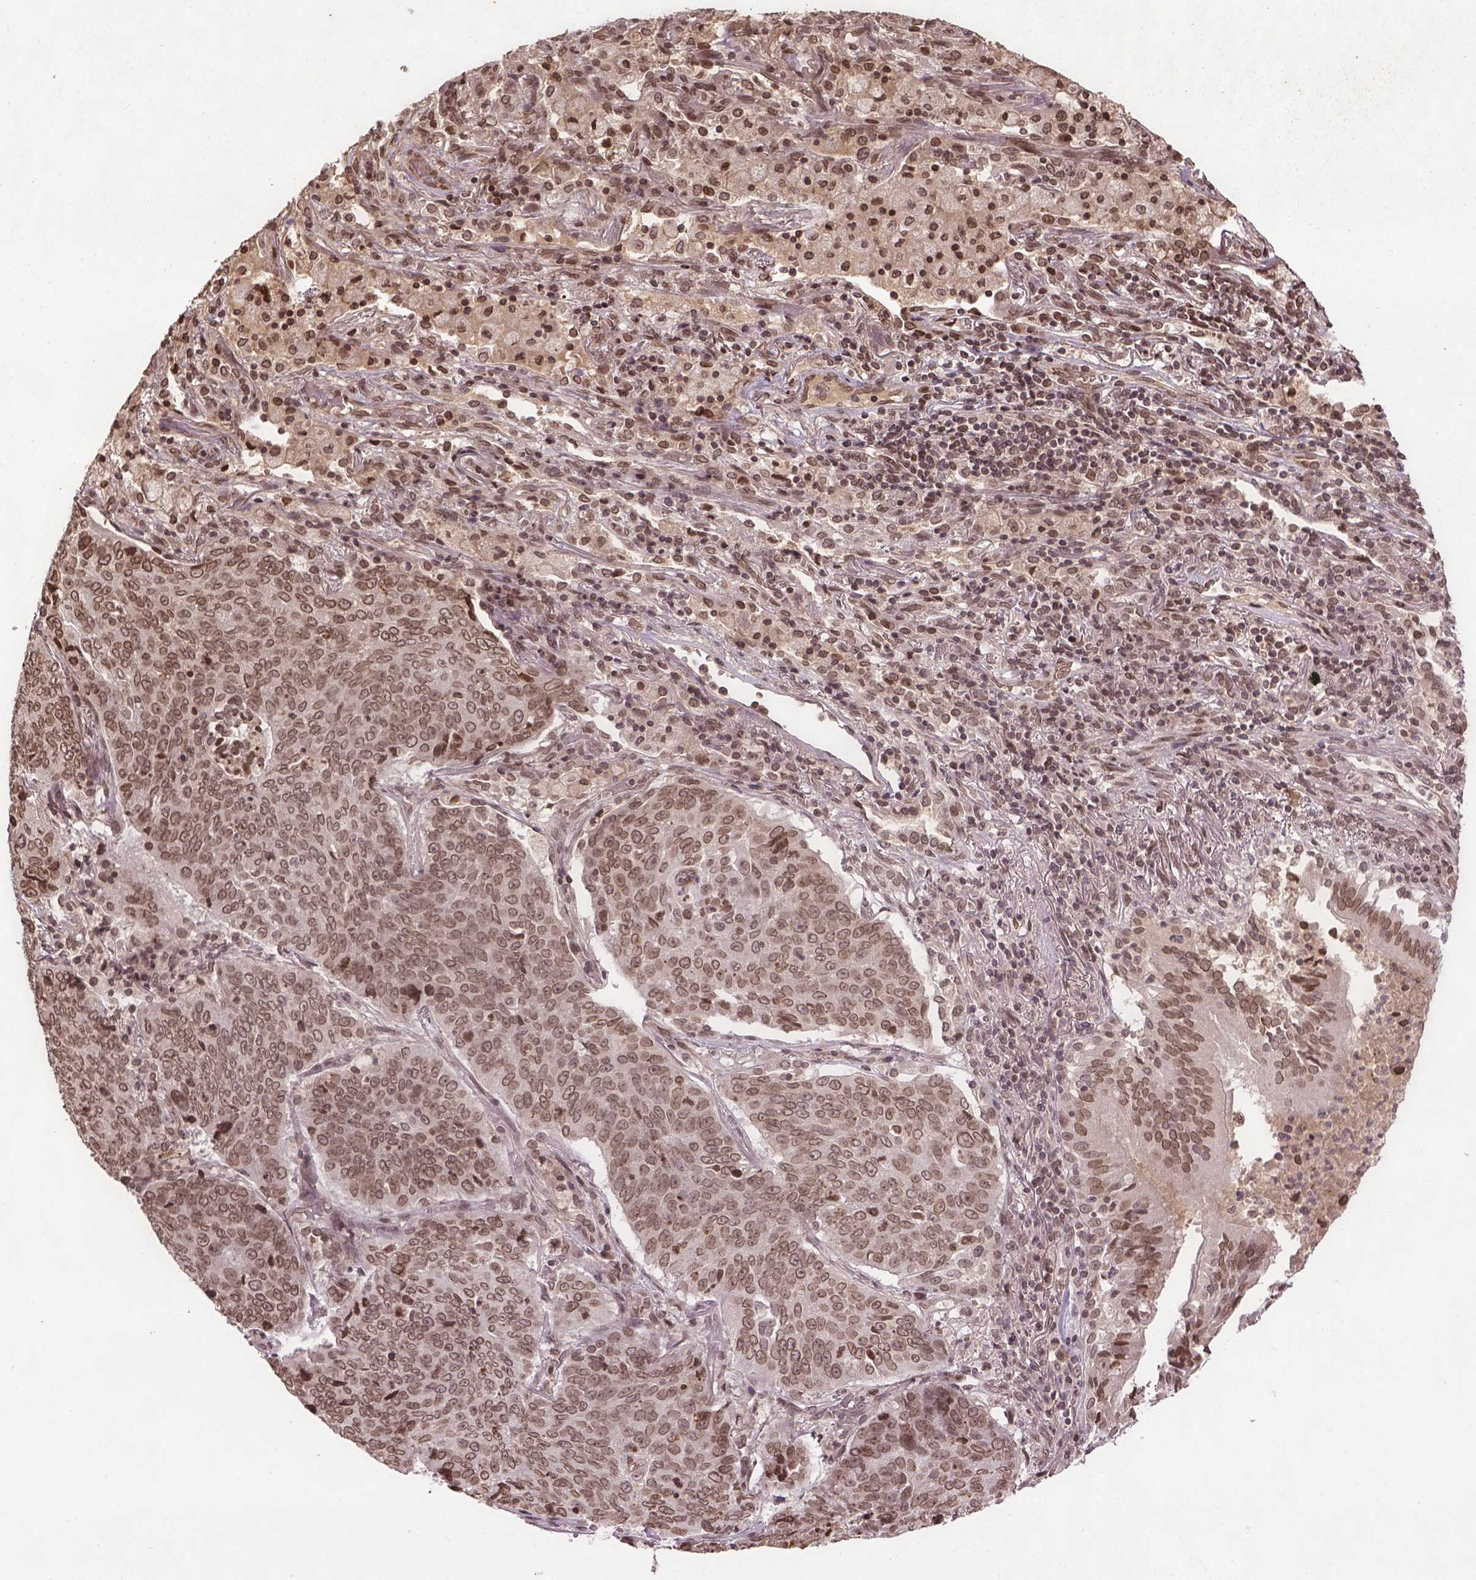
{"staining": {"intensity": "moderate", "quantity": ">75%", "location": "nuclear"}, "tissue": "lung cancer", "cell_type": "Tumor cells", "image_type": "cancer", "snomed": [{"axis": "morphology", "description": "Normal tissue, NOS"}, {"axis": "morphology", "description": "Squamous cell carcinoma, NOS"}, {"axis": "topography", "description": "Bronchus"}, {"axis": "topography", "description": "Lung"}], "caption": "IHC micrograph of neoplastic tissue: human lung squamous cell carcinoma stained using immunohistochemistry displays medium levels of moderate protein expression localized specifically in the nuclear of tumor cells, appearing as a nuclear brown color.", "gene": "BANF1", "patient": {"sex": "male", "age": 64}}